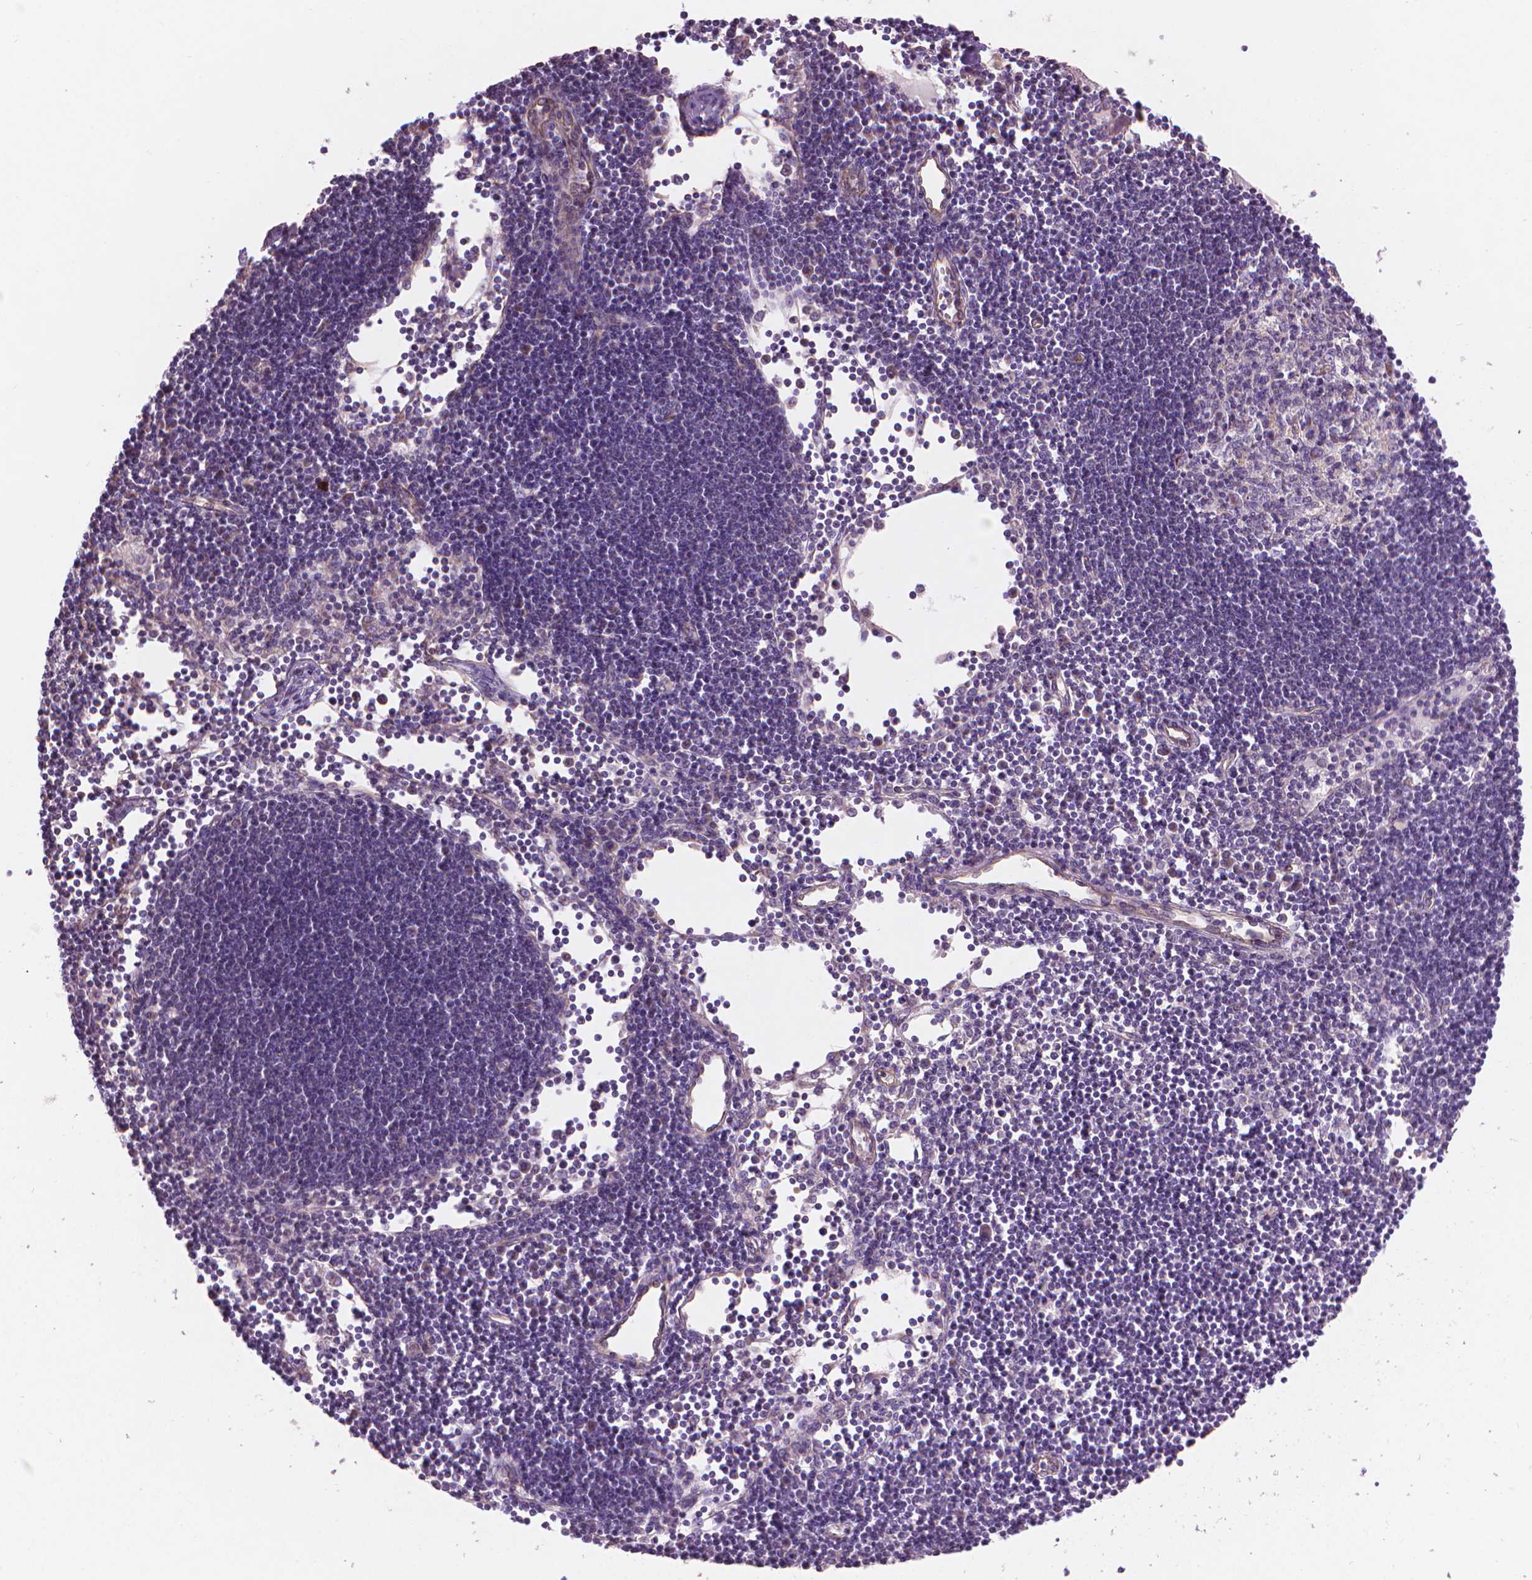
{"staining": {"intensity": "negative", "quantity": "none", "location": "none"}, "tissue": "lymph node", "cell_type": "Germinal center cells", "image_type": "normal", "snomed": [{"axis": "morphology", "description": "Normal tissue, NOS"}, {"axis": "topography", "description": "Lymph node"}], "caption": "A high-resolution micrograph shows immunohistochemistry (IHC) staining of unremarkable lymph node, which demonstrates no significant expression in germinal center cells.", "gene": "TTC29", "patient": {"sex": "female", "age": 65}}